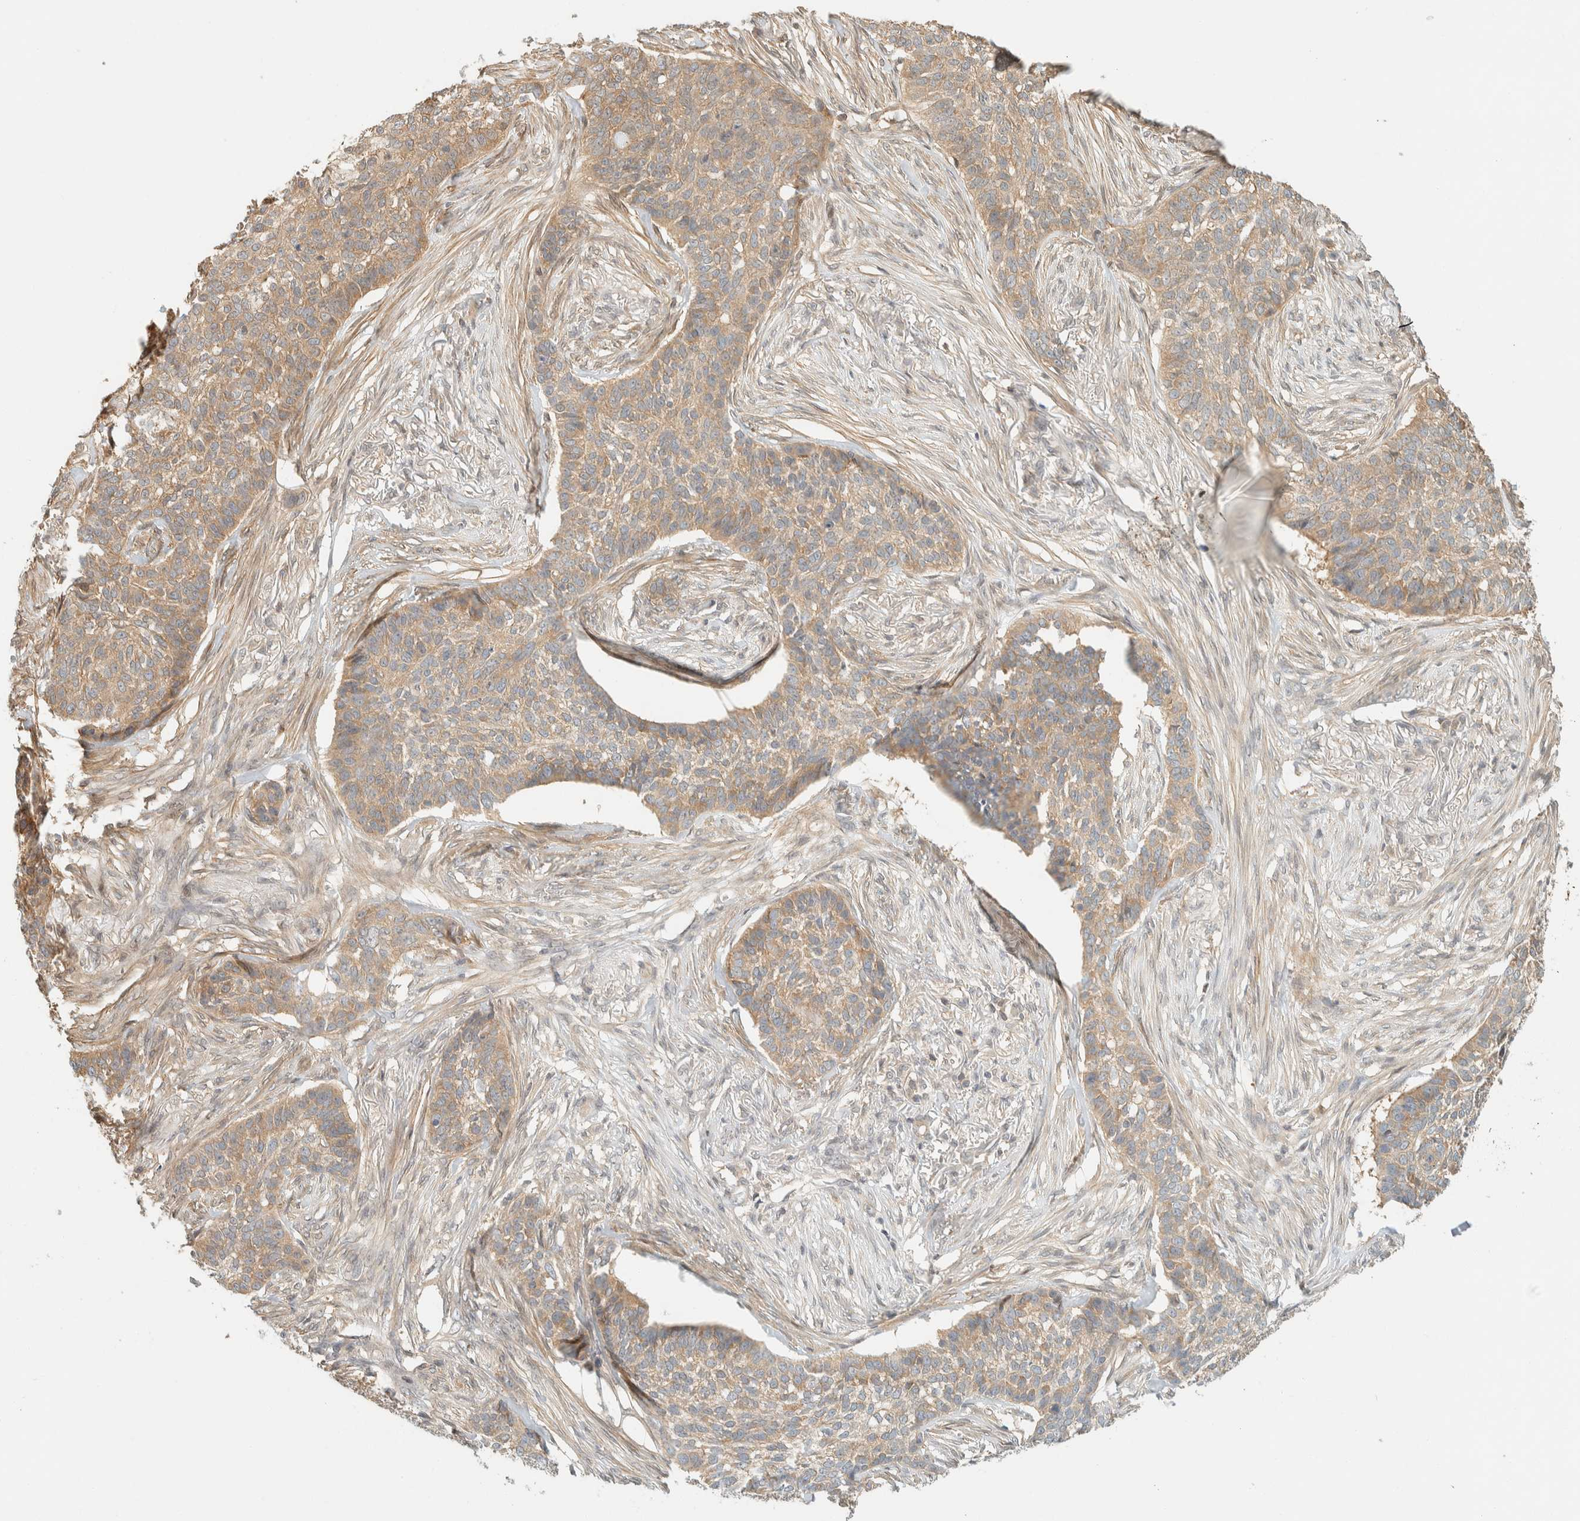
{"staining": {"intensity": "moderate", "quantity": ">75%", "location": "cytoplasmic/membranous"}, "tissue": "skin cancer", "cell_type": "Tumor cells", "image_type": "cancer", "snomed": [{"axis": "morphology", "description": "Basal cell carcinoma"}, {"axis": "topography", "description": "Skin"}], "caption": "Protein expression analysis of basal cell carcinoma (skin) exhibits moderate cytoplasmic/membranous positivity in about >75% of tumor cells. Nuclei are stained in blue.", "gene": "ARFGEF1", "patient": {"sex": "male", "age": 85}}